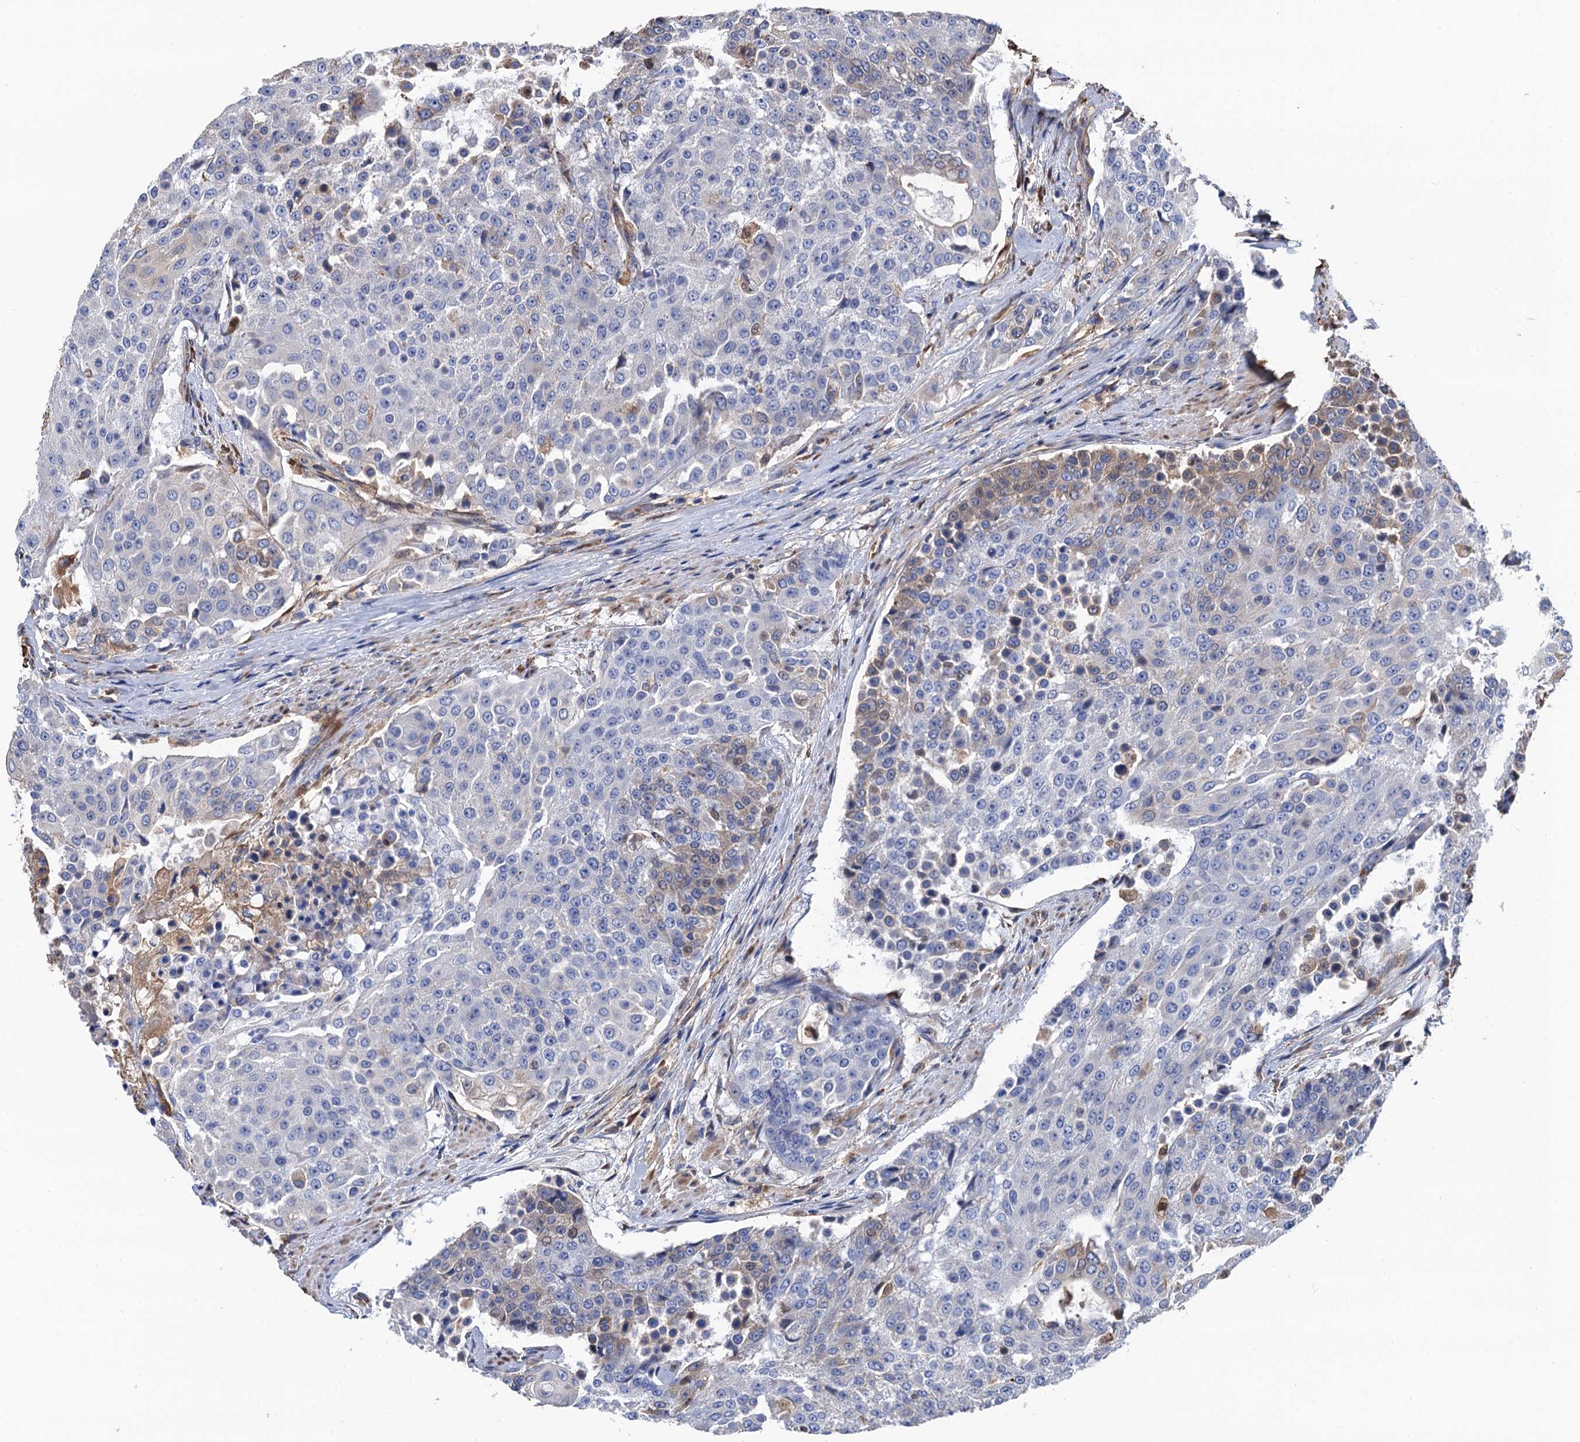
{"staining": {"intensity": "negative", "quantity": "none", "location": "none"}, "tissue": "urothelial cancer", "cell_type": "Tumor cells", "image_type": "cancer", "snomed": [{"axis": "morphology", "description": "Urothelial carcinoma, High grade"}, {"axis": "topography", "description": "Urinary bladder"}], "caption": "This photomicrograph is of urothelial carcinoma (high-grade) stained with immunohistochemistry to label a protein in brown with the nuclei are counter-stained blue. There is no staining in tumor cells.", "gene": "CNNM1", "patient": {"sex": "female", "age": 63}}